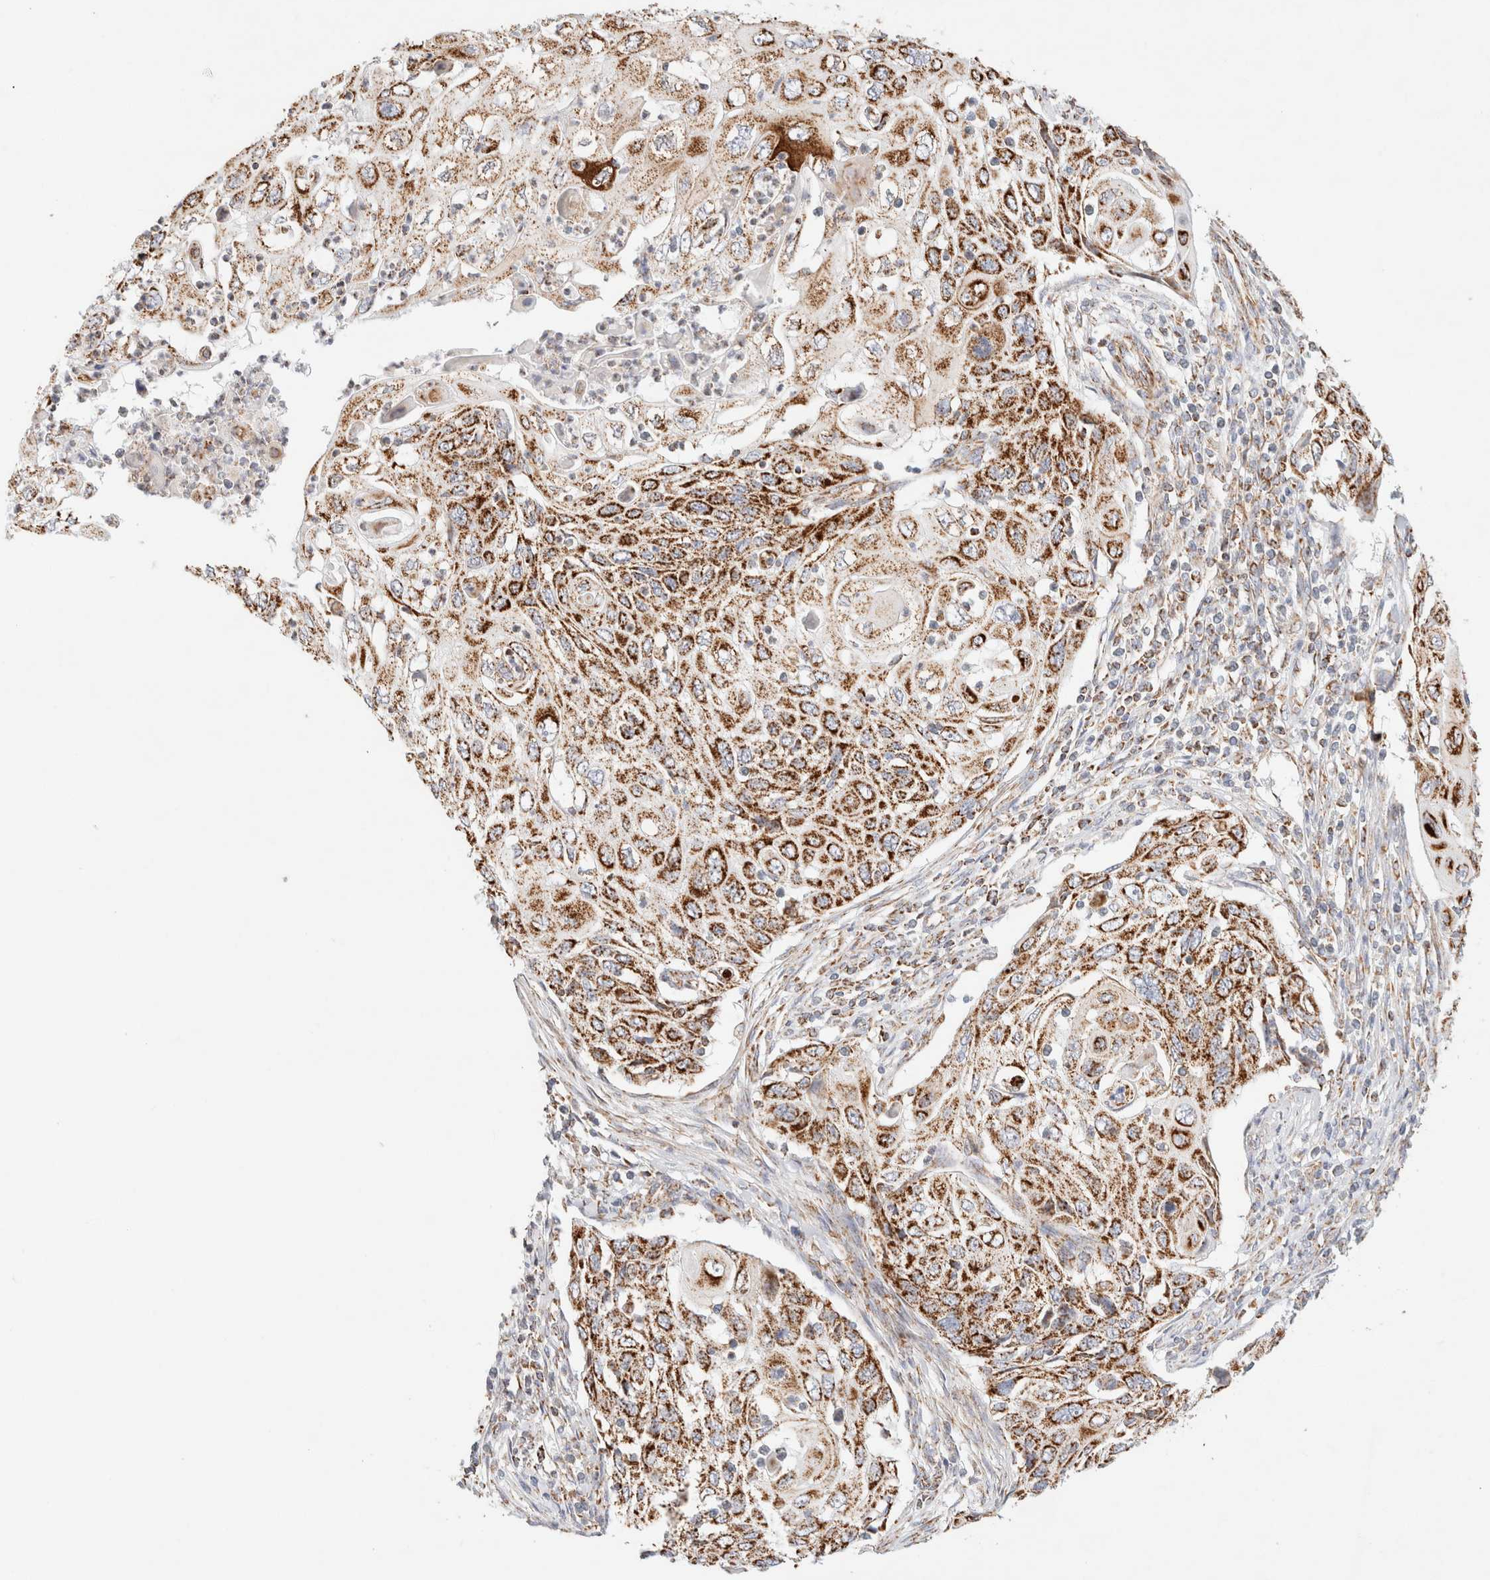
{"staining": {"intensity": "strong", "quantity": ">75%", "location": "cytoplasmic/membranous"}, "tissue": "cervical cancer", "cell_type": "Tumor cells", "image_type": "cancer", "snomed": [{"axis": "morphology", "description": "Squamous cell carcinoma, NOS"}, {"axis": "topography", "description": "Cervix"}], "caption": "A high amount of strong cytoplasmic/membranous staining is appreciated in approximately >75% of tumor cells in squamous cell carcinoma (cervical) tissue. (Brightfield microscopy of DAB IHC at high magnification).", "gene": "PHB2", "patient": {"sex": "female", "age": 70}}